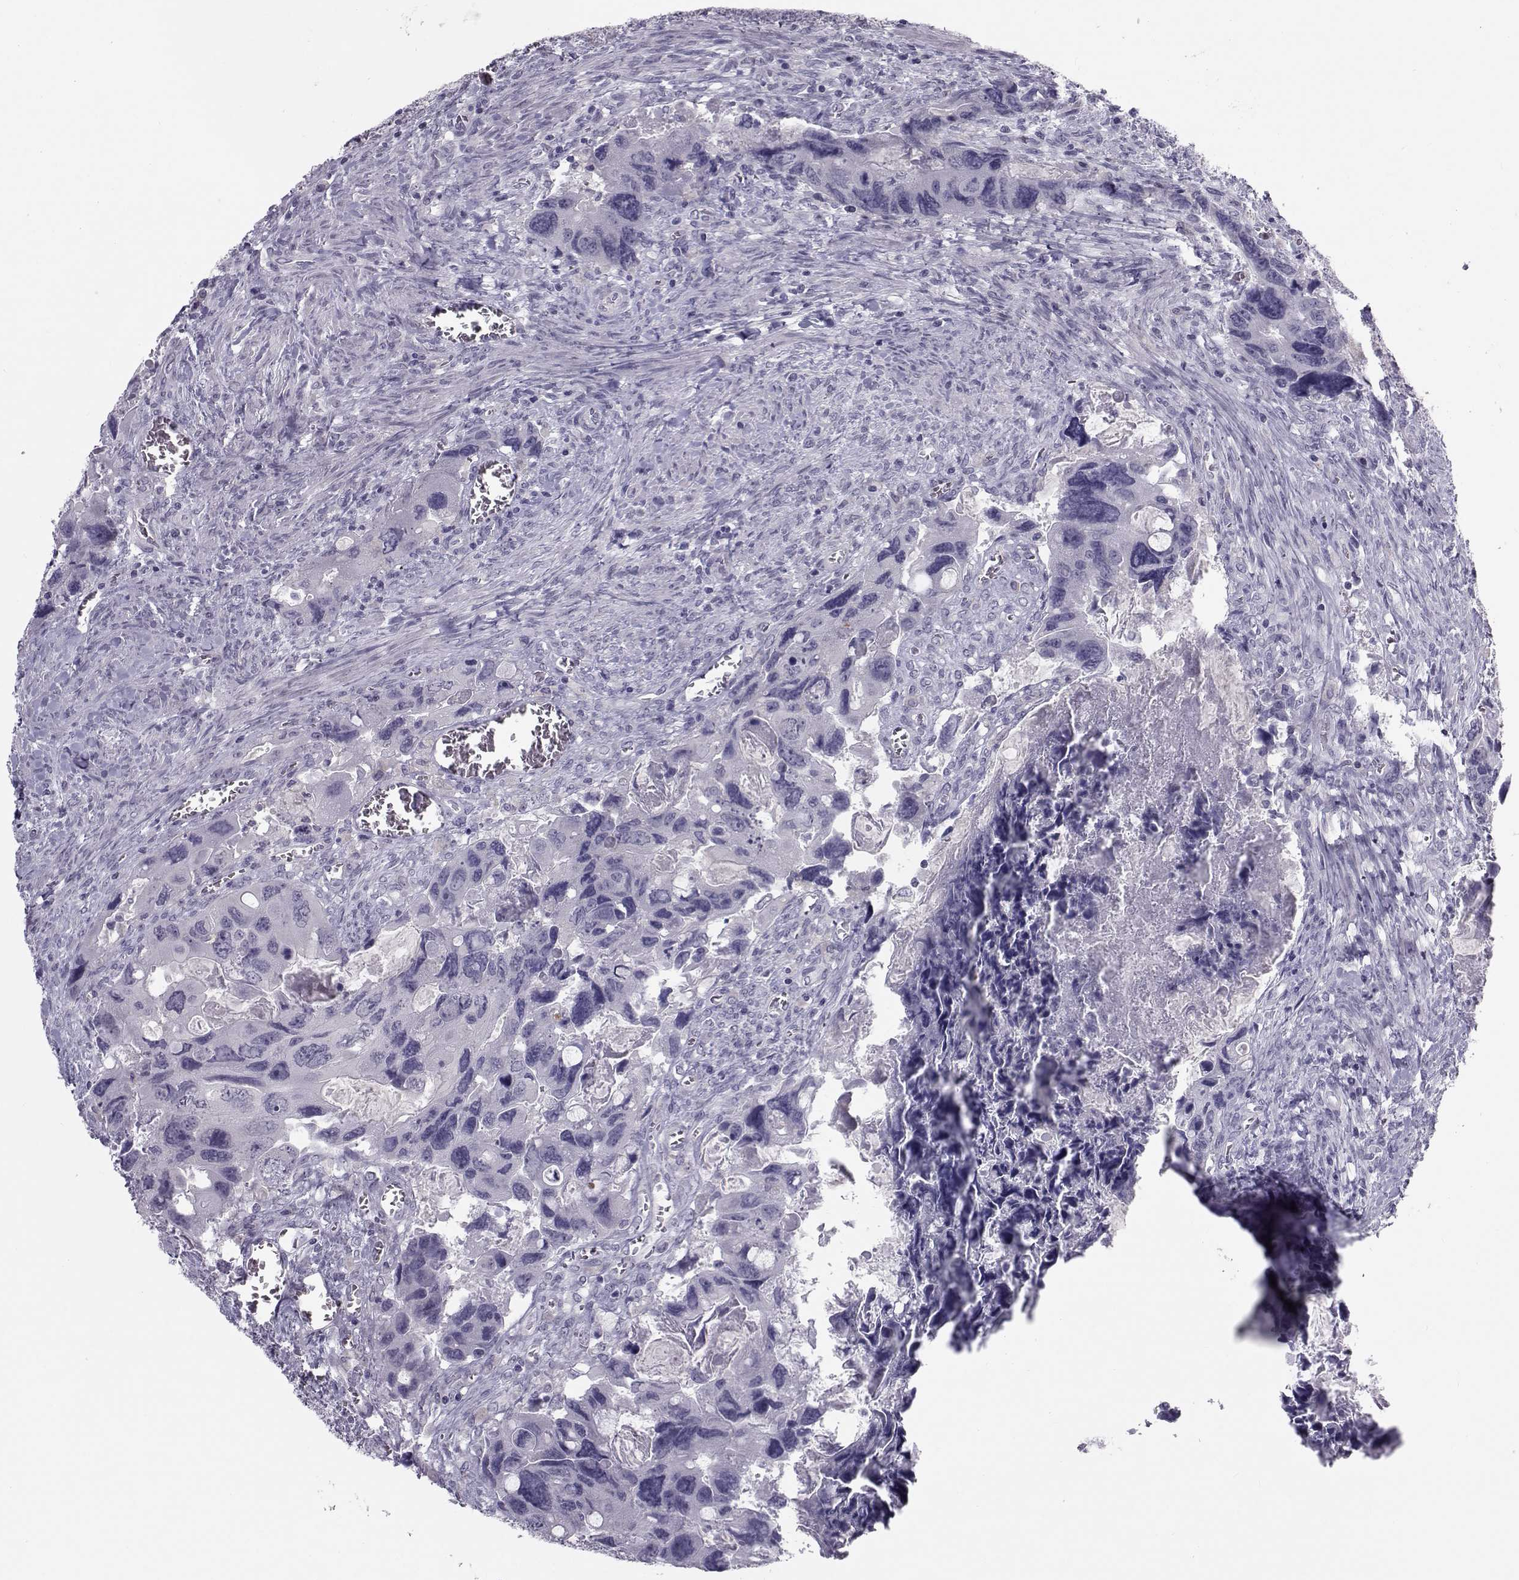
{"staining": {"intensity": "negative", "quantity": "none", "location": "none"}, "tissue": "colorectal cancer", "cell_type": "Tumor cells", "image_type": "cancer", "snomed": [{"axis": "morphology", "description": "Adenocarcinoma, NOS"}, {"axis": "topography", "description": "Rectum"}], "caption": "Tumor cells show no significant protein expression in colorectal cancer.", "gene": "GARIN3", "patient": {"sex": "male", "age": 62}}